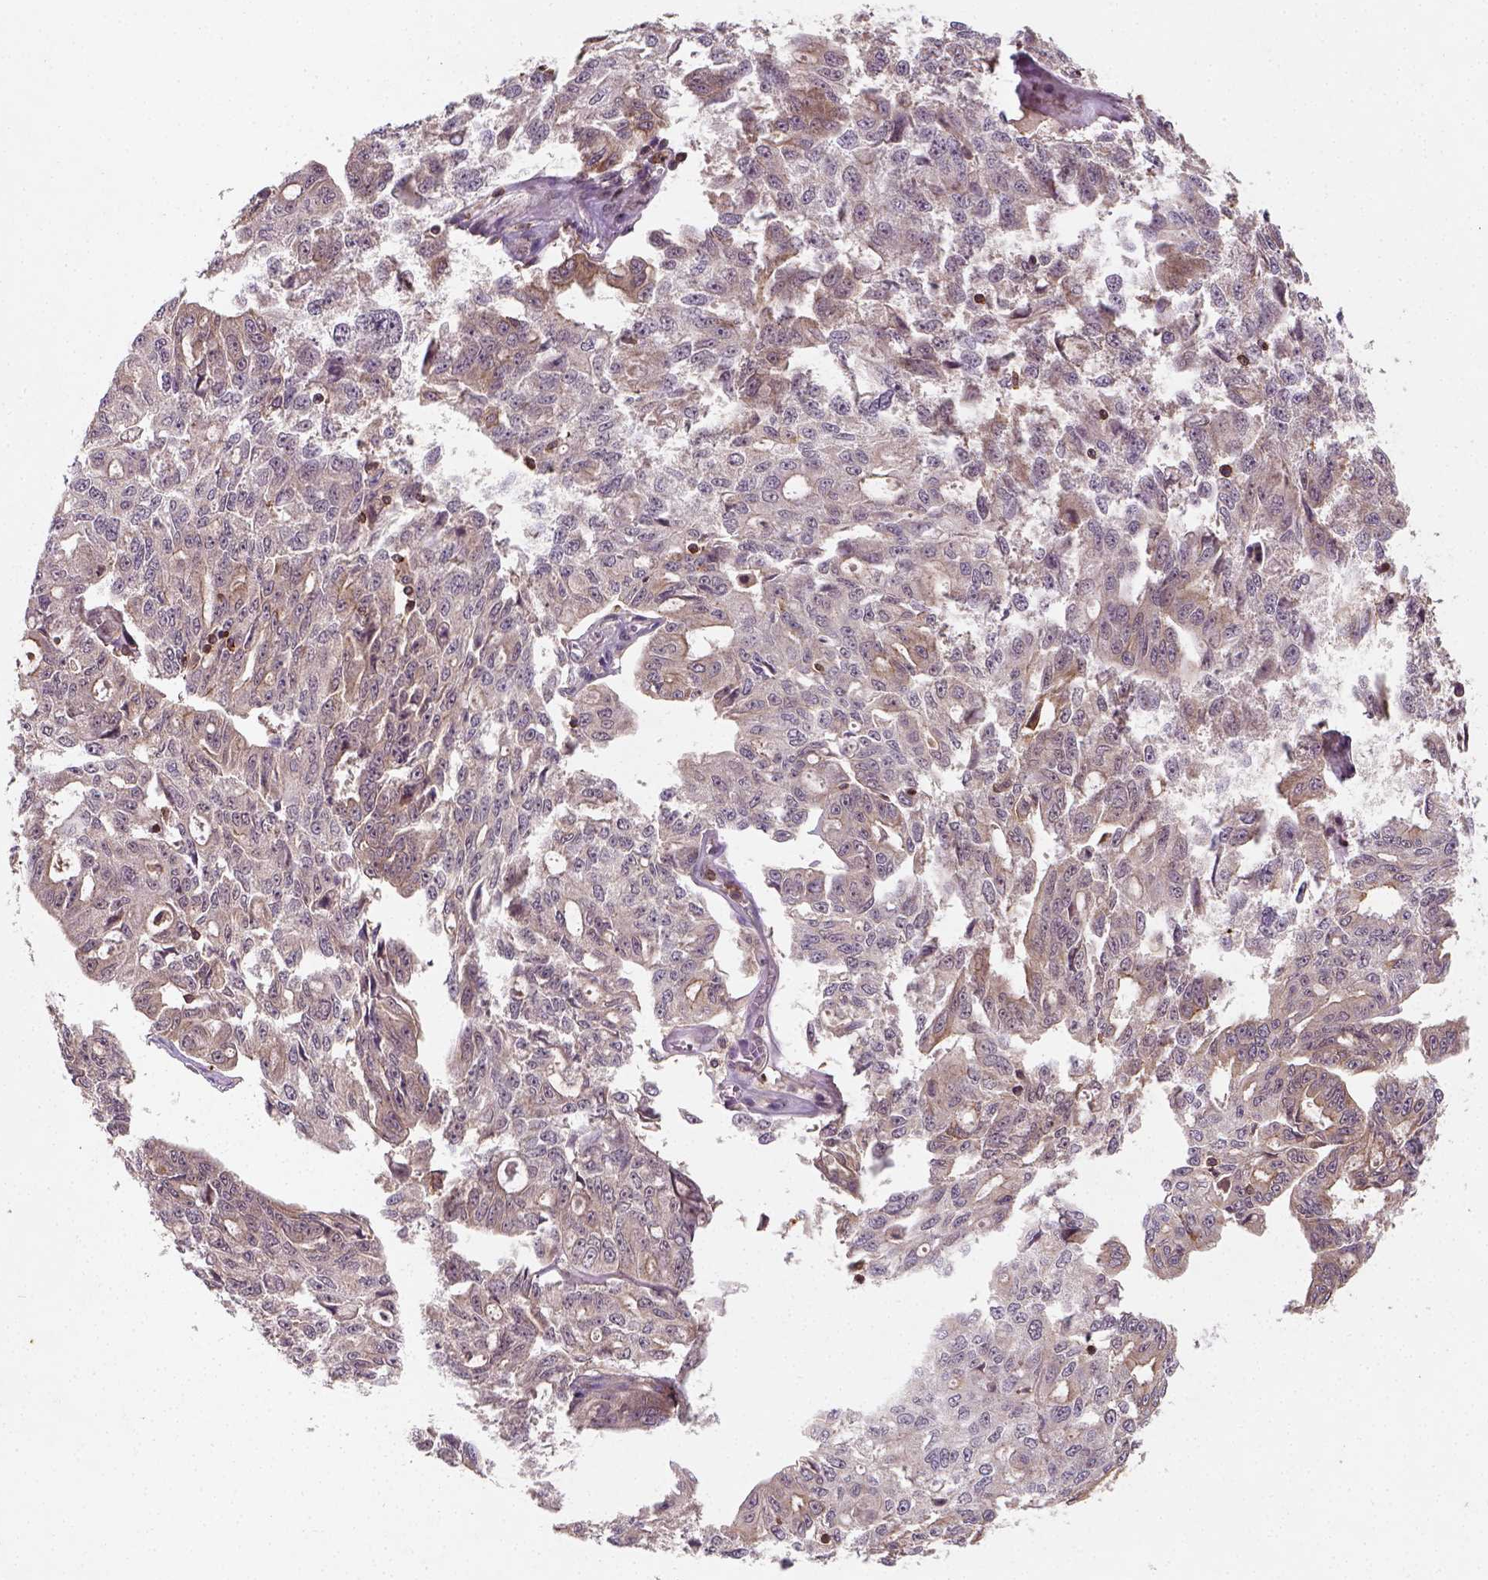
{"staining": {"intensity": "moderate", "quantity": "25%-75%", "location": "cytoplasmic/membranous"}, "tissue": "ovarian cancer", "cell_type": "Tumor cells", "image_type": "cancer", "snomed": [{"axis": "morphology", "description": "Carcinoma, endometroid"}, {"axis": "topography", "description": "Ovary"}], "caption": "Ovarian cancer (endometroid carcinoma) stained for a protein exhibits moderate cytoplasmic/membranous positivity in tumor cells.", "gene": "CAMKK1", "patient": {"sex": "female", "age": 65}}